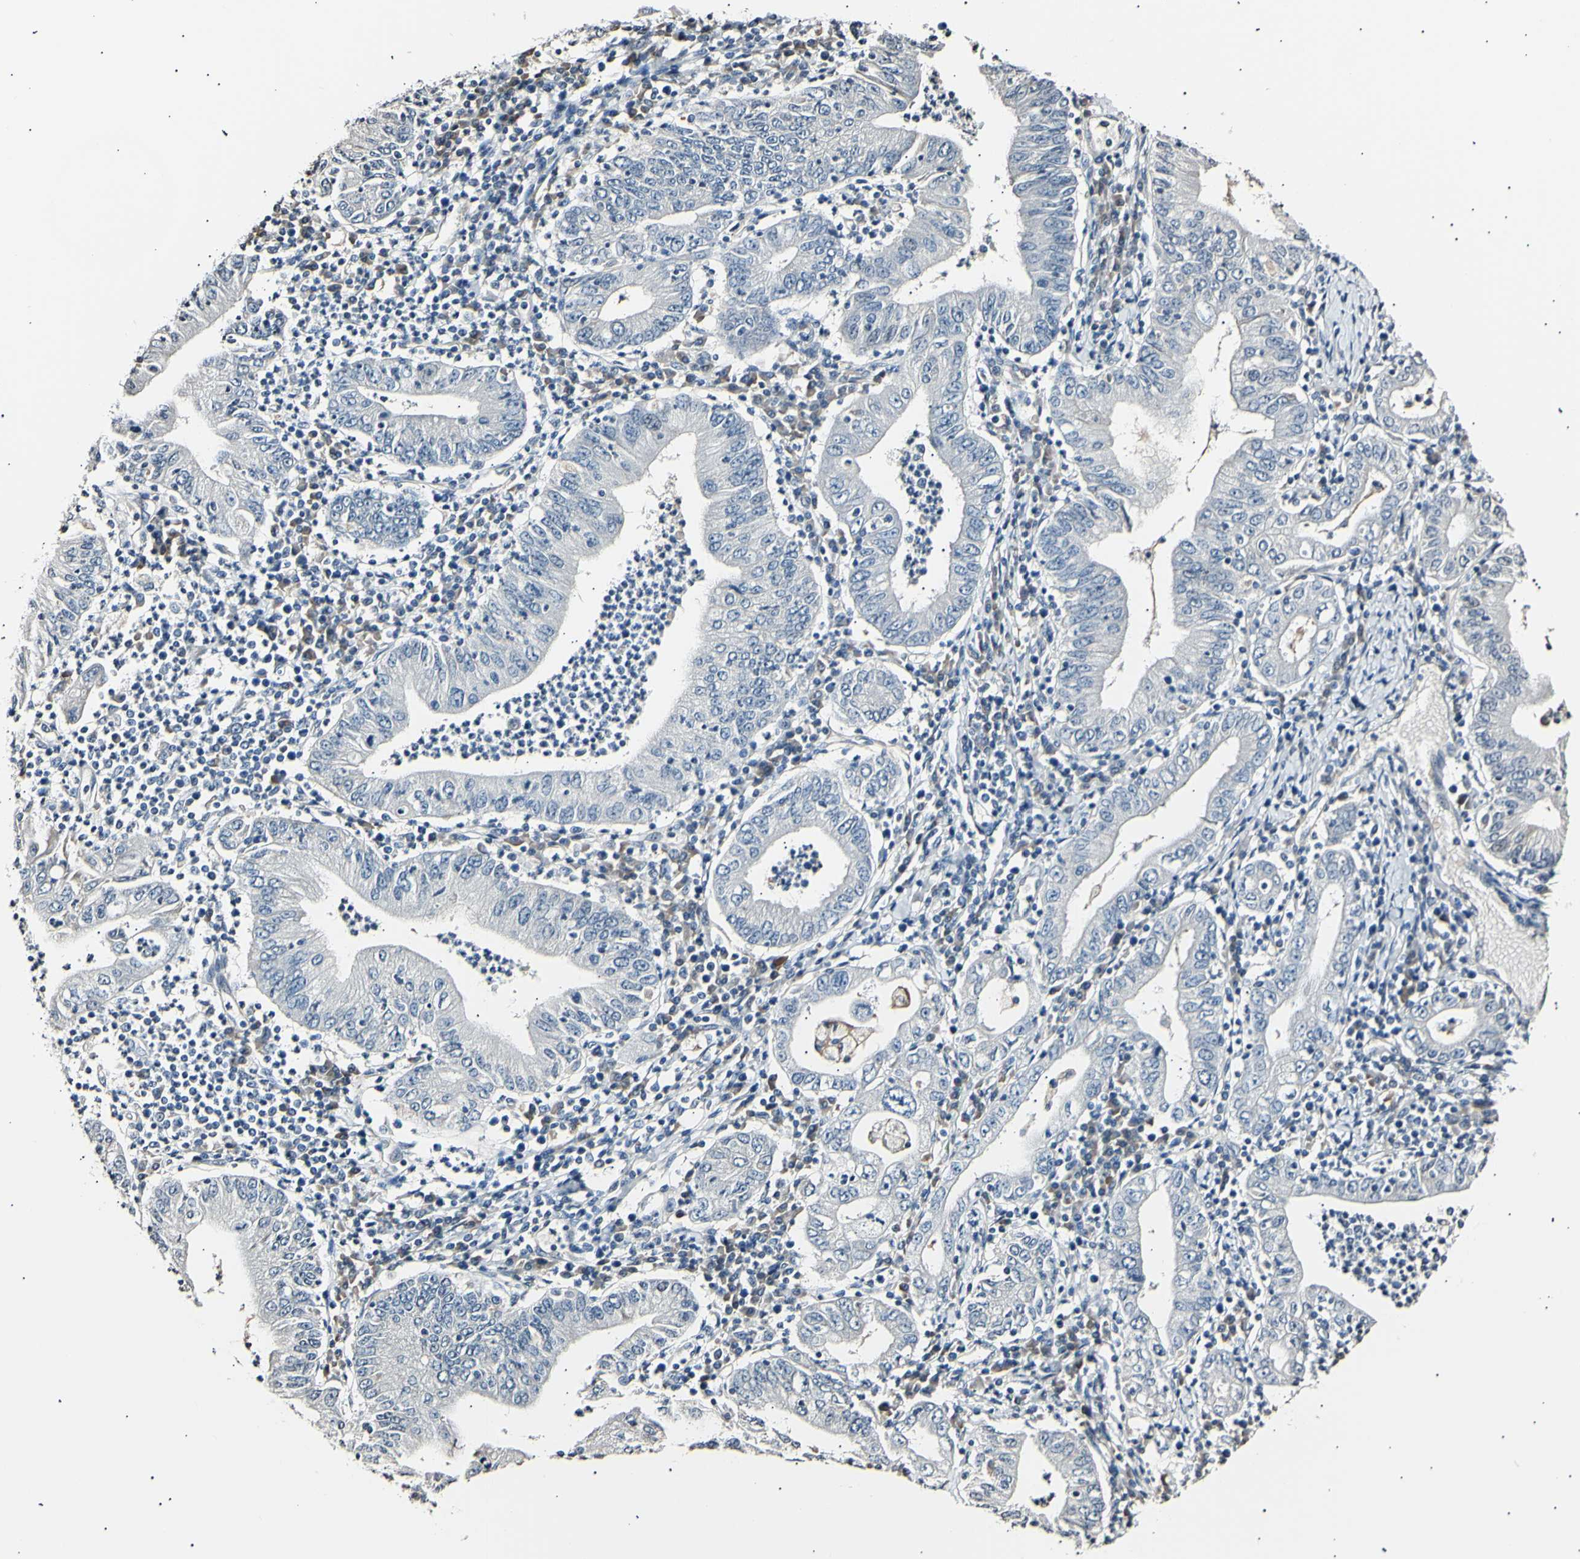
{"staining": {"intensity": "negative", "quantity": "none", "location": "none"}, "tissue": "stomach cancer", "cell_type": "Tumor cells", "image_type": "cancer", "snomed": [{"axis": "morphology", "description": "Normal tissue, NOS"}, {"axis": "morphology", "description": "Adenocarcinoma, NOS"}, {"axis": "topography", "description": "Esophagus"}, {"axis": "topography", "description": "Stomach, upper"}, {"axis": "topography", "description": "Peripheral nerve tissue"}], "caption": "Immunohistochemical staining of human stomach cancer (adenocarcinoma) reveals no significant expression in tumor cells.", "gene": "AK1", "patient": {"sex": "male", "age": 62}}